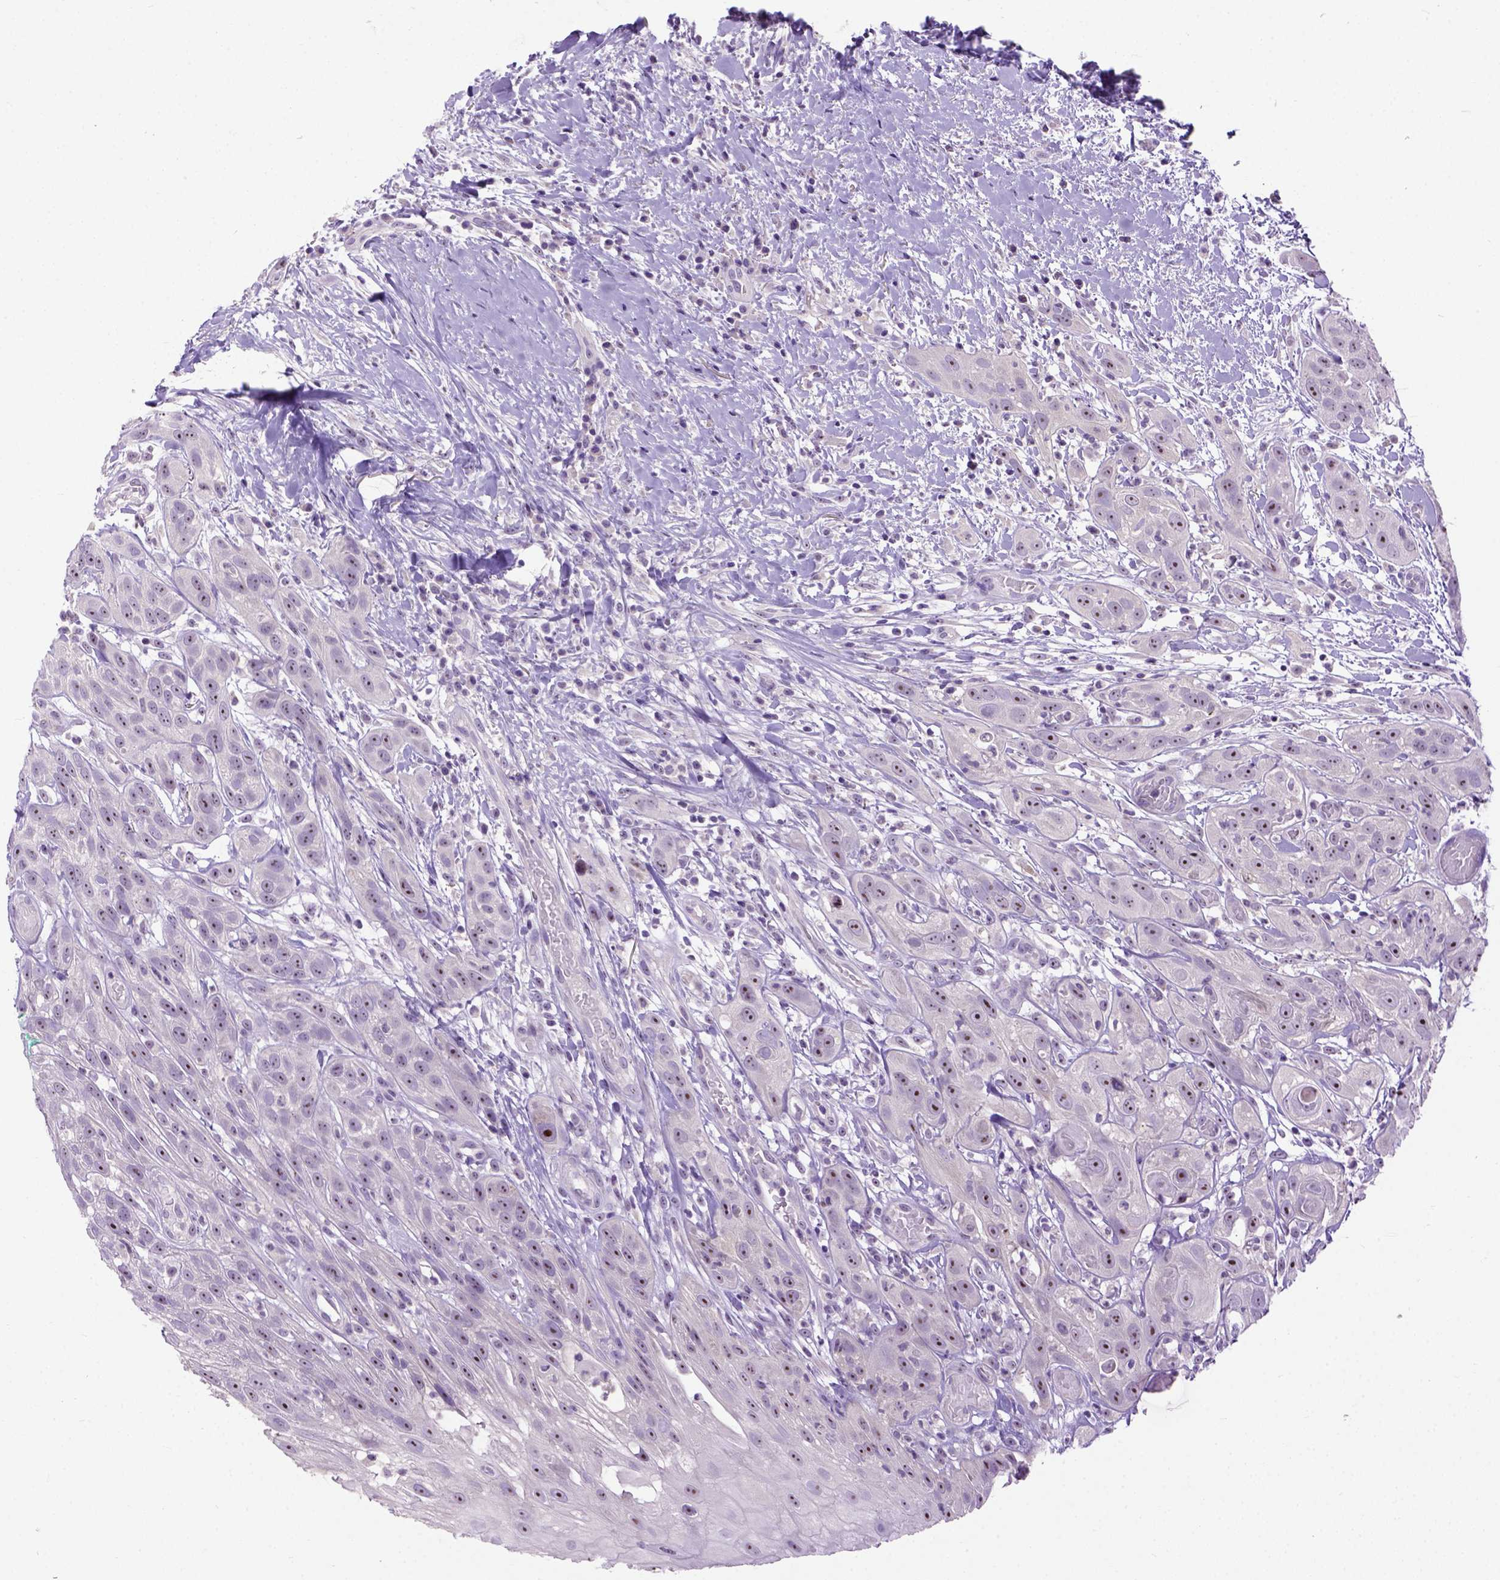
{"staining": {"intensity": "moderate", "quantity": "25%-75%", "location": "nuclear"}, "tissue": "head and neck cancer", "cell_type": "Tumor cells", "image_type": "cancer", "snomed": [{"axis": "morphology", "description": "Normal tissue, NOS"}, {"axis": "morphology", "description": "Squamous cell carcinoma, NOS"}, {"axis": "topography", "description": "Oral tissue"}, {"axis": "topography", "description": "Salivary gland"}, {"axis": "topography", "description": "Head-Neck"}], "caption": "Tumor cells reveal medium levels of moderate nuclear positivity in approximately 25%-75% of cells in human head and neck squamous cell carcinoma. (brown staining indicates protein expression, while blue staining denotes nuclei).", "gene": "UTP4", "patient": {"sex": "female", "age": 62}}